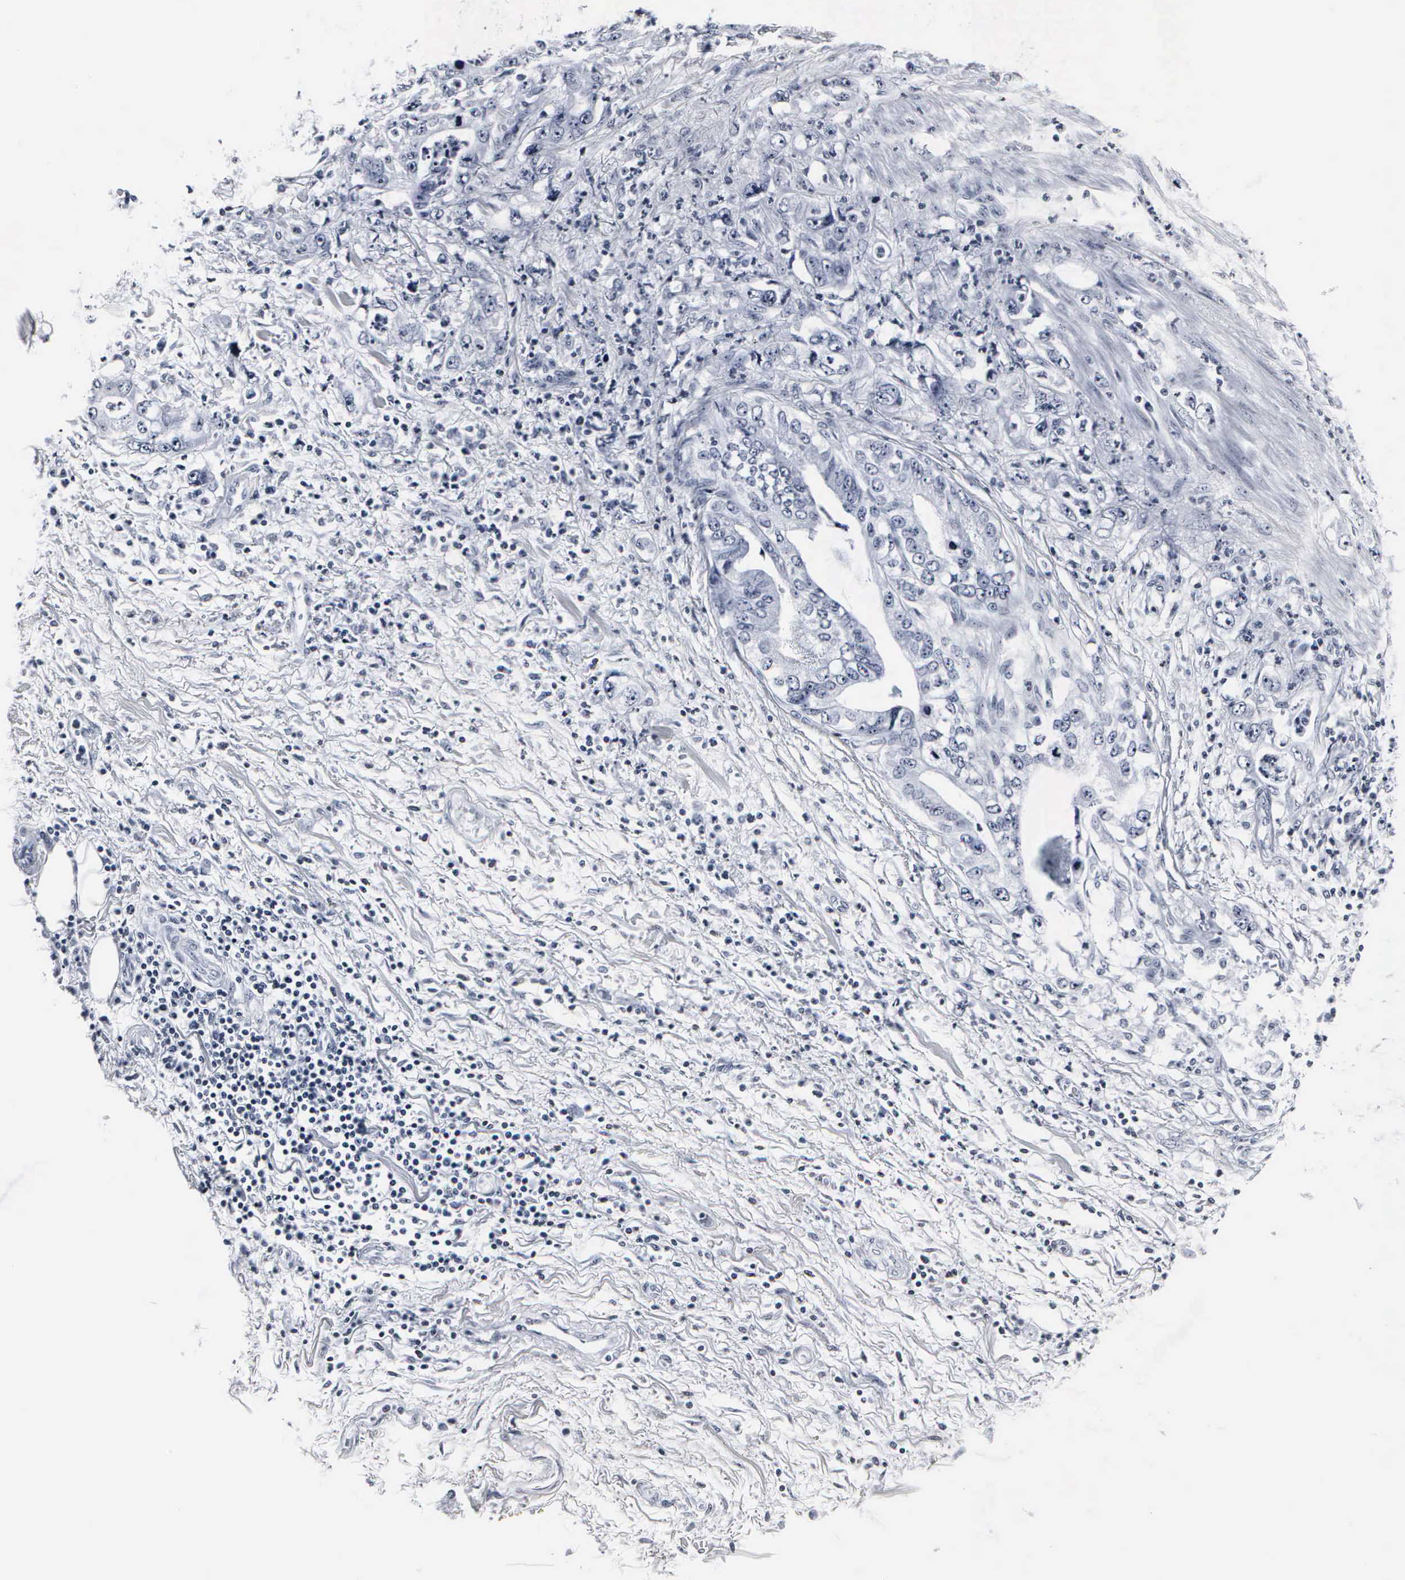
{"staining": {"intensity": "negative", "quantity": "none", "location": "none"}, "tissue": "stomach cancer", "cell_type": "Tumor cells", "image_type": "cancer", "snomed": [{"axis": "morphology", "description": "Adenocarcinoma, NOS"}, {"axis": "topography", "description": "Pancreas"}, {"axis": "topography", "description": "Stomach, upper"}], "caption": "Tumor cells are negative for brown protein staining in stomach adenocarcinoma.", "gene": "DGCR2", "patient": {"sex": "male", "age": 77}}